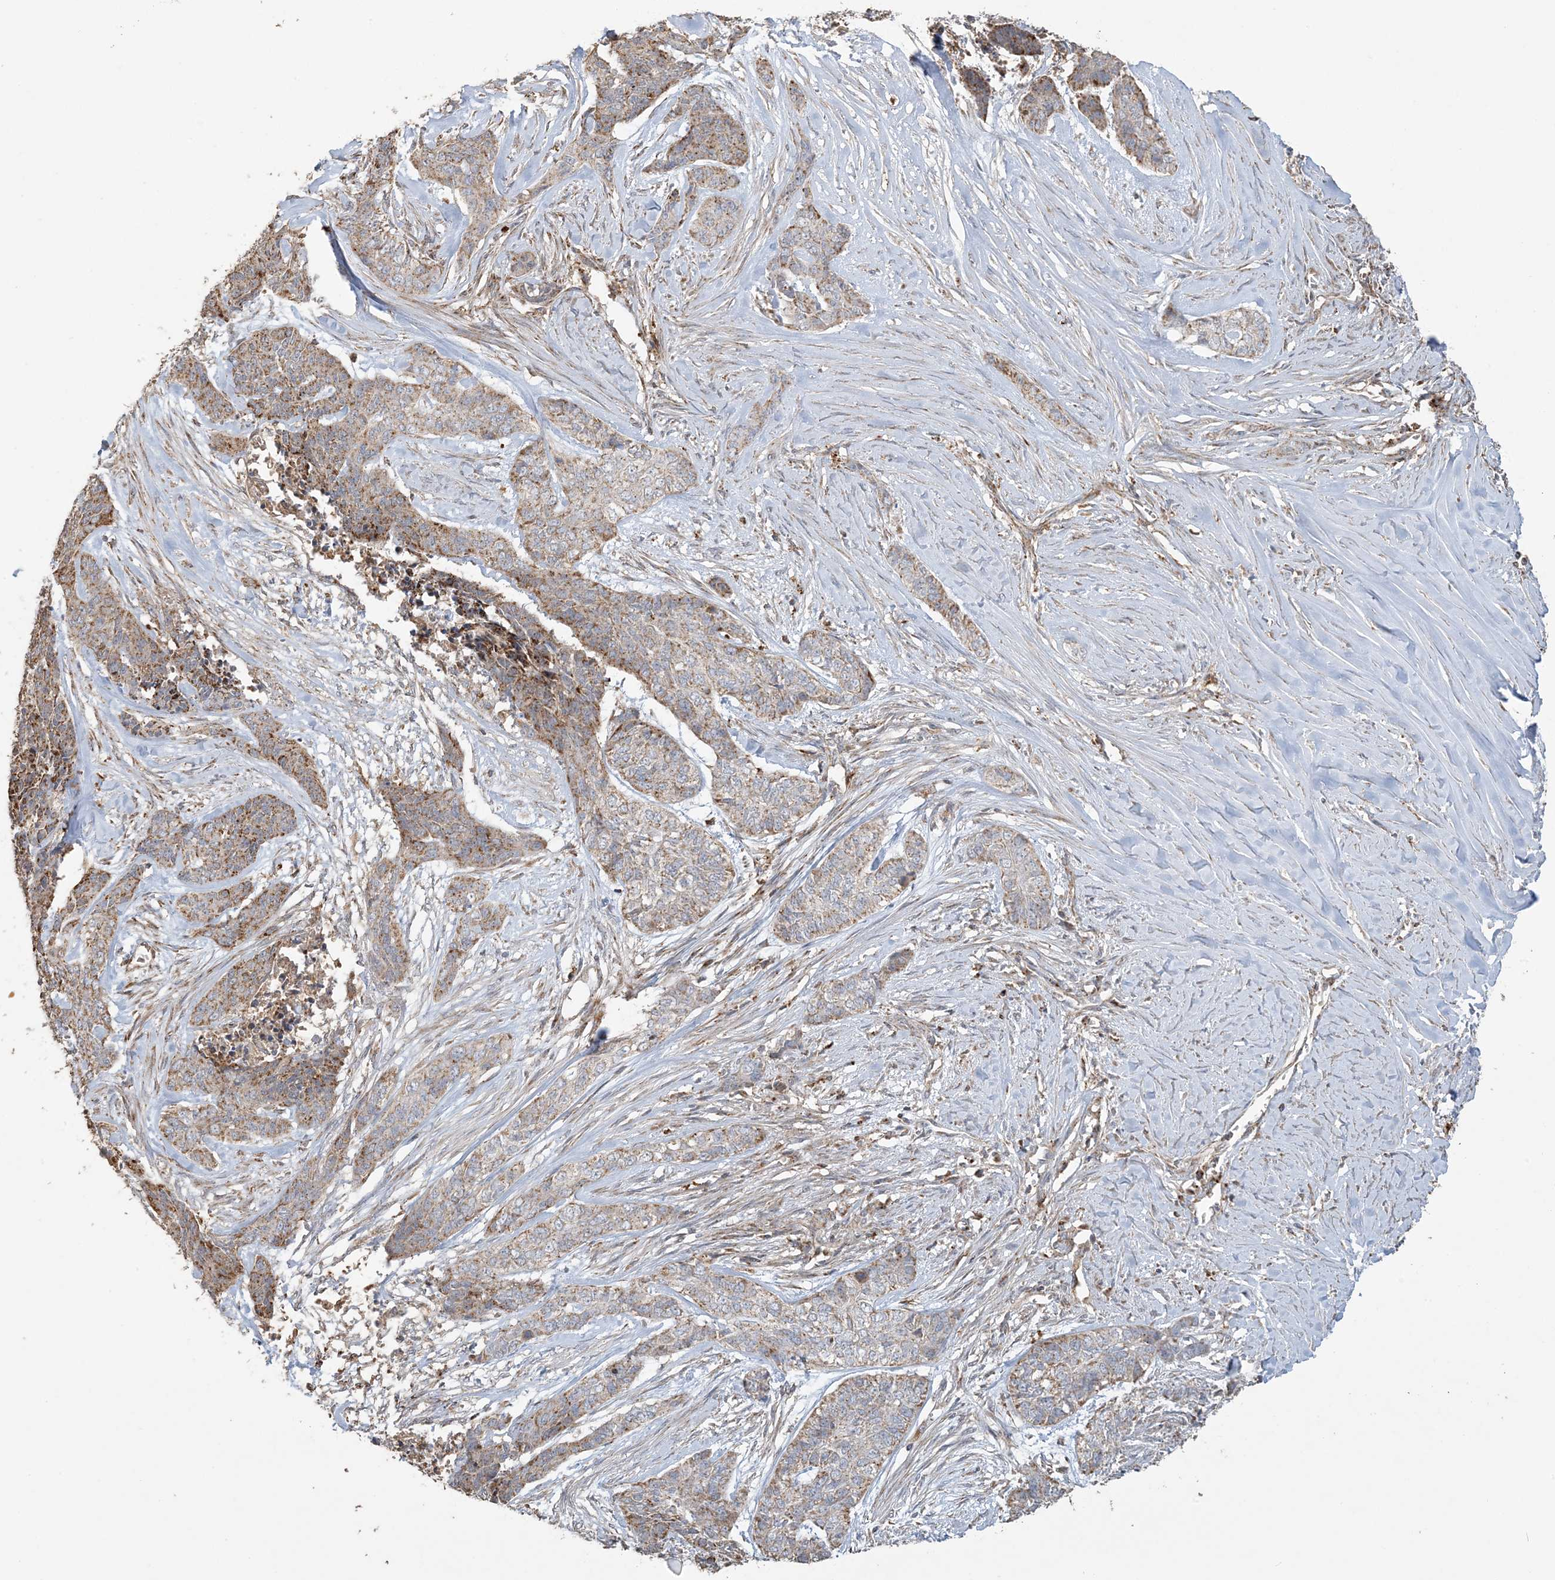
{"staining": {"intensity": "moderate", "quantity": "<25%", "location": "cytoplasmic/membranous"}, "tissue": "skin cancer", "cell_type": "Tumor cells", "image_type": "cancer", "snomed": [{"axis": "morphology", "description": "Basal cell carcinoma"}, {"axis": "topography", "description": "Skin"}], "caption": "Skin basal cell carcinoma stained for a protein displays moderate cytoplasmic/membranous positivity in tumor cells. (DAB (3,3'-diaminobenzidine) = brown stain, brightfield microscopy at high magnification).", "gene": "AGA", "patient": {"sex": "female", "age": 64}}